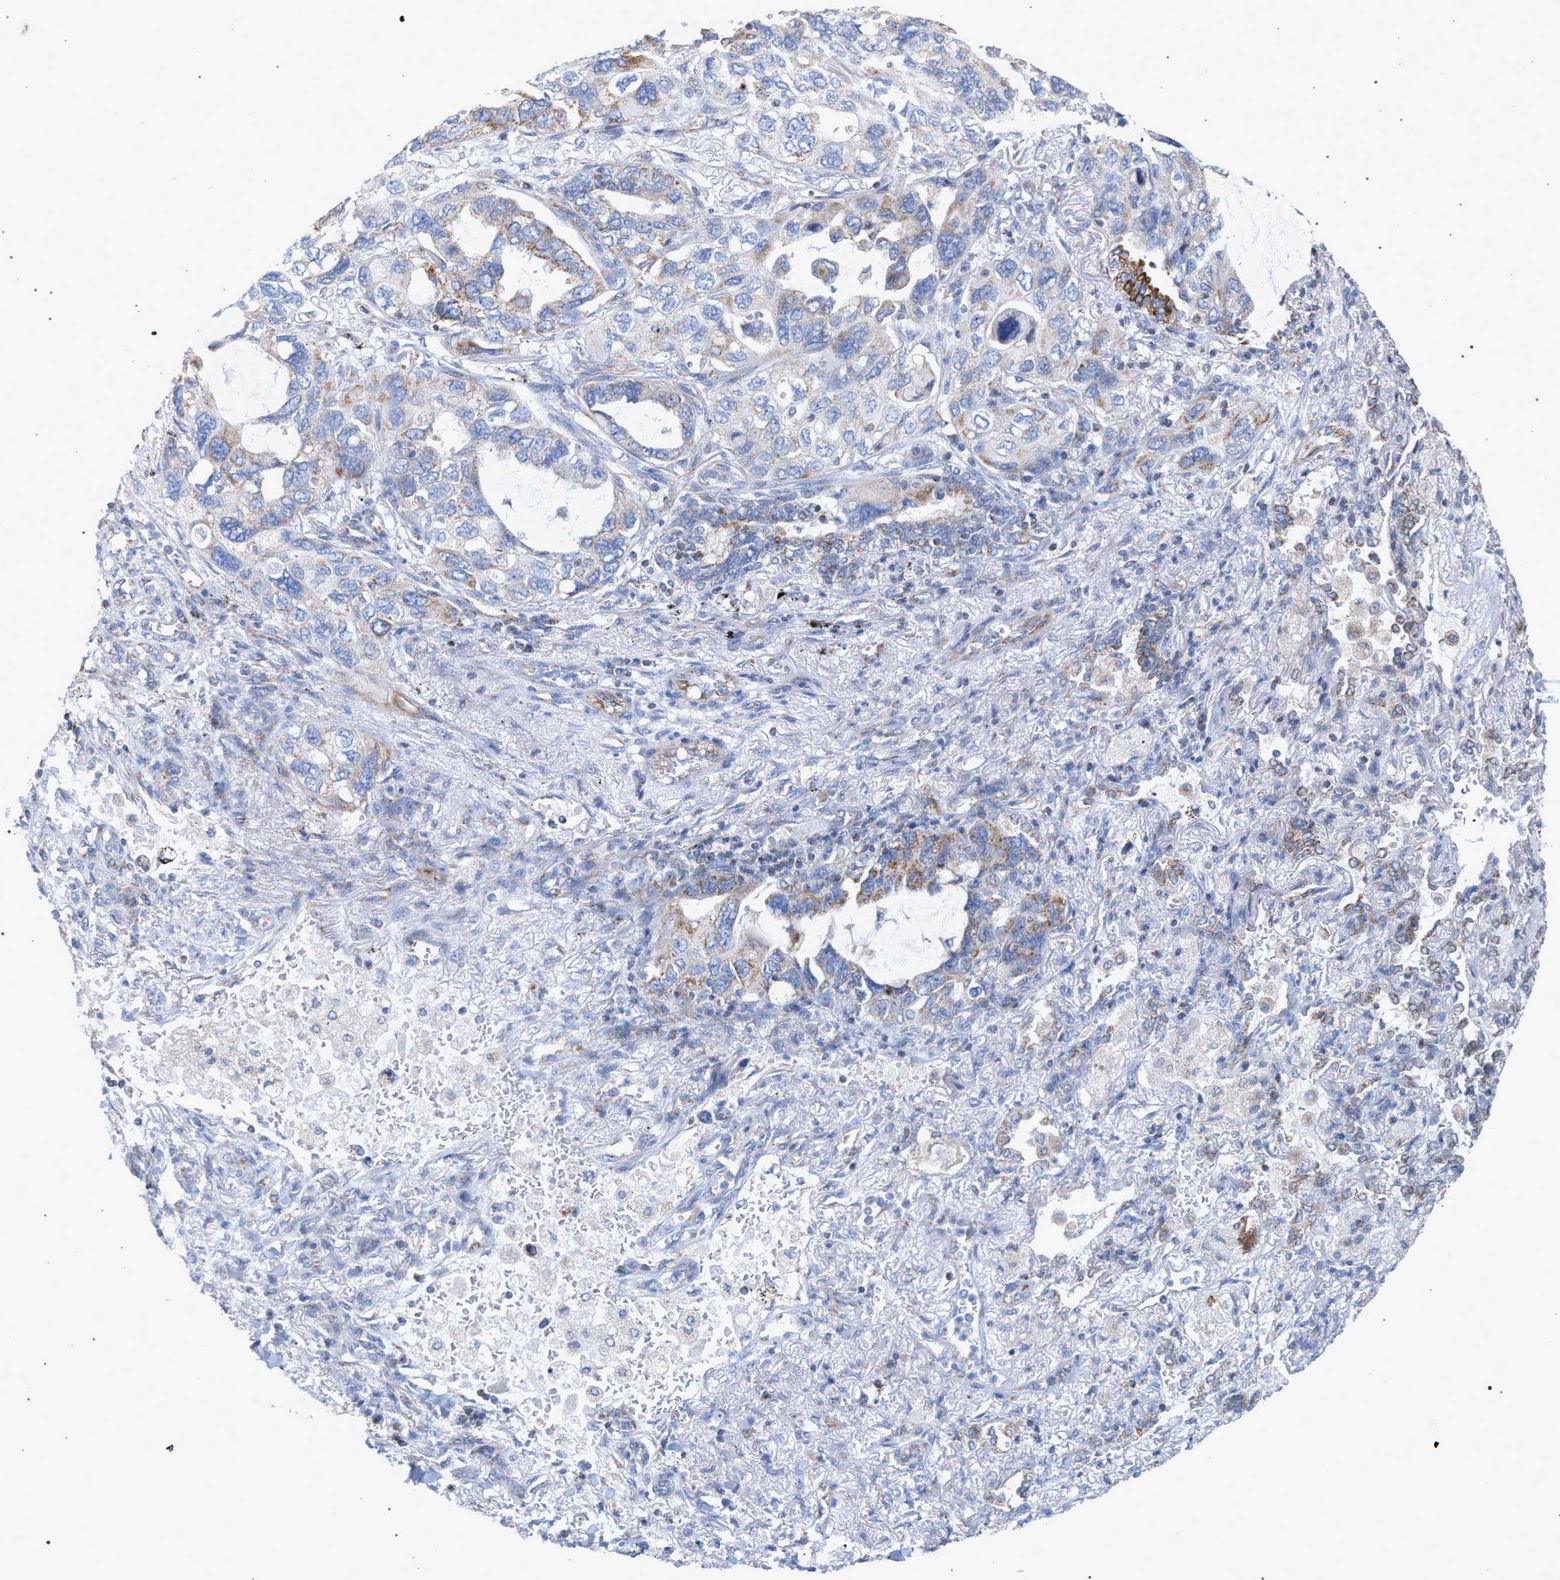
{"staining": {"intensity": "moderate", "quantity": "25%-75%", "location": "cytoplasmic/membranous"}, "tissue": "lung cancer", "cell_type": "Tumor cells", "image_type": "cancer", "snomed": [{"axis": "morphology", "description": "Squamous cell carcinoma, NOS"}, {"axis": "topography", "description": "Lung"}], "caption": "Human squamous cell carcinoma (lung) stained with a brown dye exhibits moderate cytoplasmic/membranous positive staining in about 25%-75% of tumor cells.", "gene": "ECI2", "patient": {"sex": "female", "age": 73}}